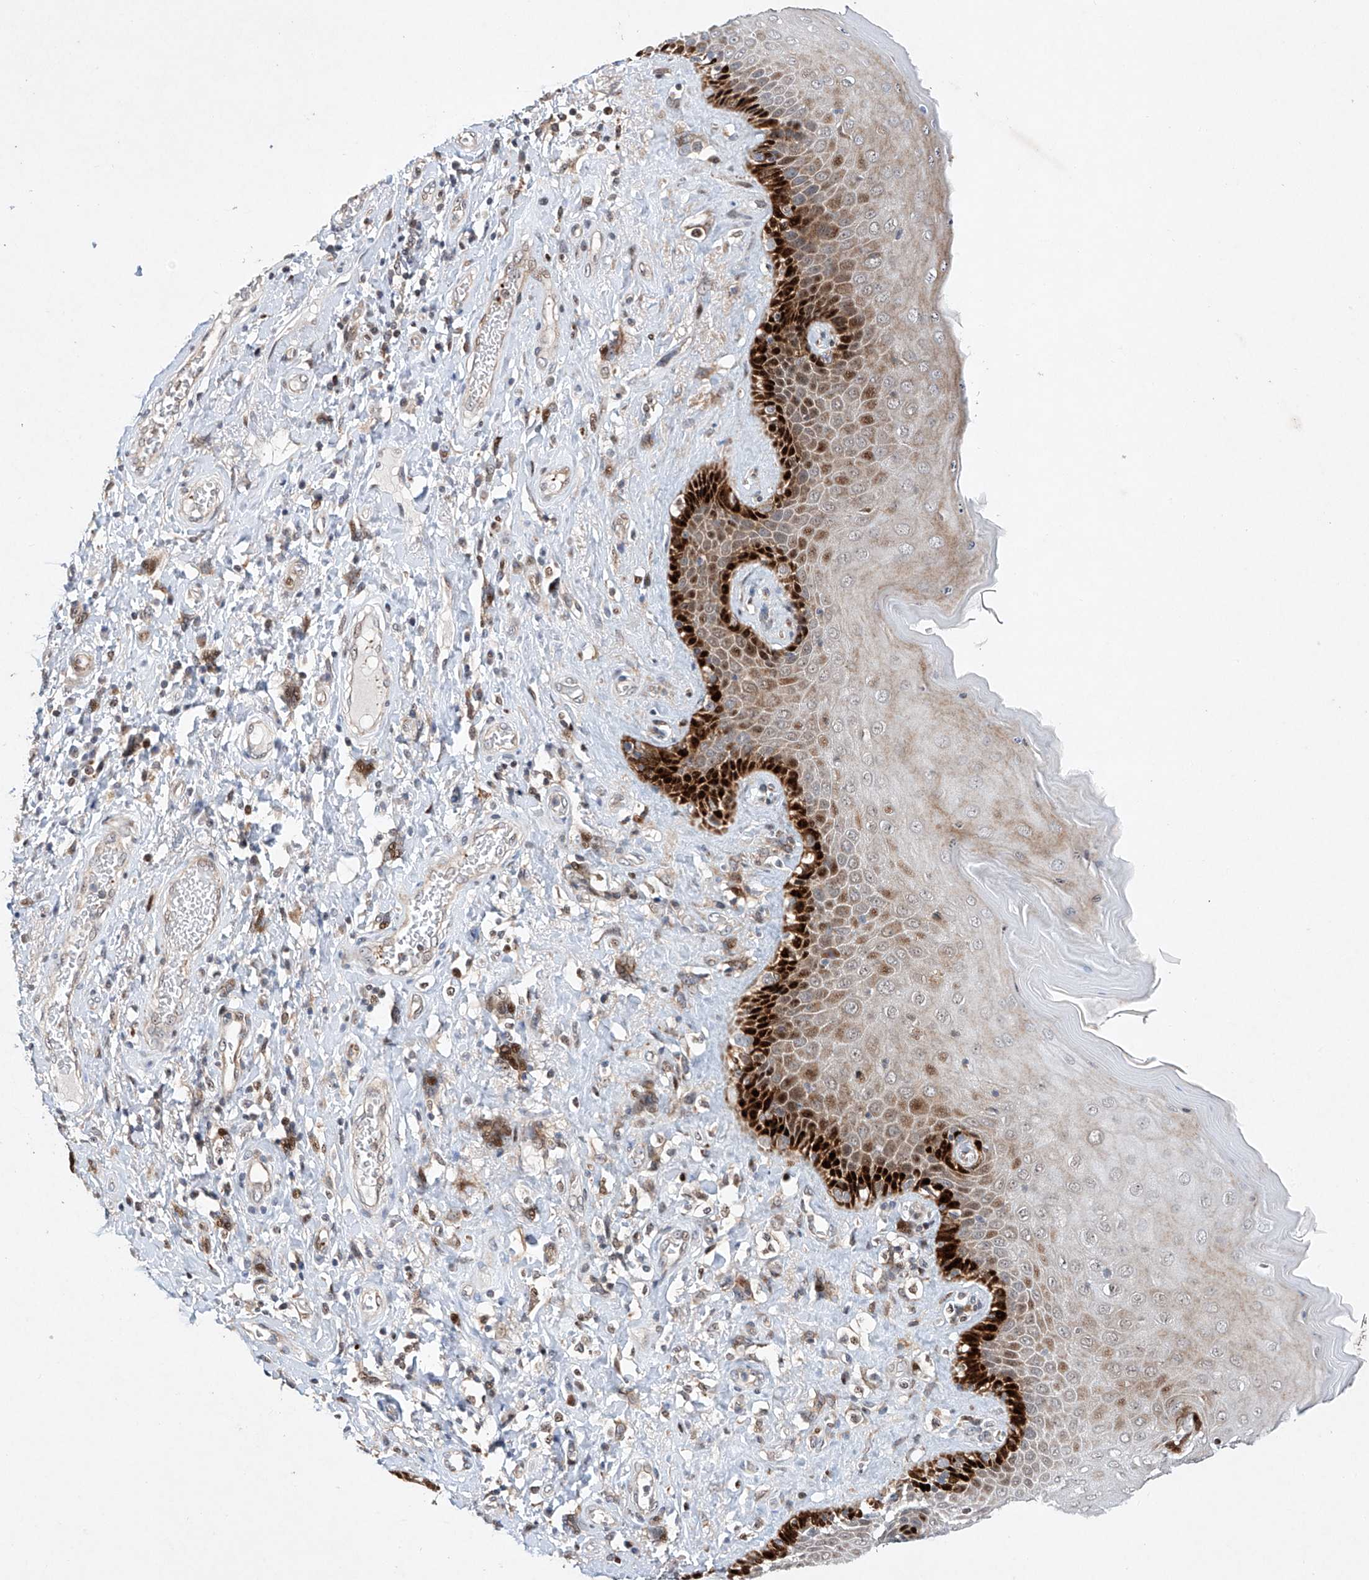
{"staining": {"intensity": "strong", "quantity": "25%-75%", "location": "cytoplasmic/membranous,nuclear"}, "tissue": "skin", "cell_type": "Epidermal cells", "image_type": "normal", "snomed": [{"axis": "morphology", "description": "Normal tissue, NOS"}, {"axis": "topography", "description": "Anal"}], "caption": "The image displays immunohistochemical staining of benign skin. There is strong cytoplasmic/membranous,nuclear staining is appreciated in approximately 25%-75% of epidermal cells. The protein of interest is shown in brown color, while the nuclei are stained blue.", "gene": "AFG1L", "patient": {"sex": "male", "age": 69}}